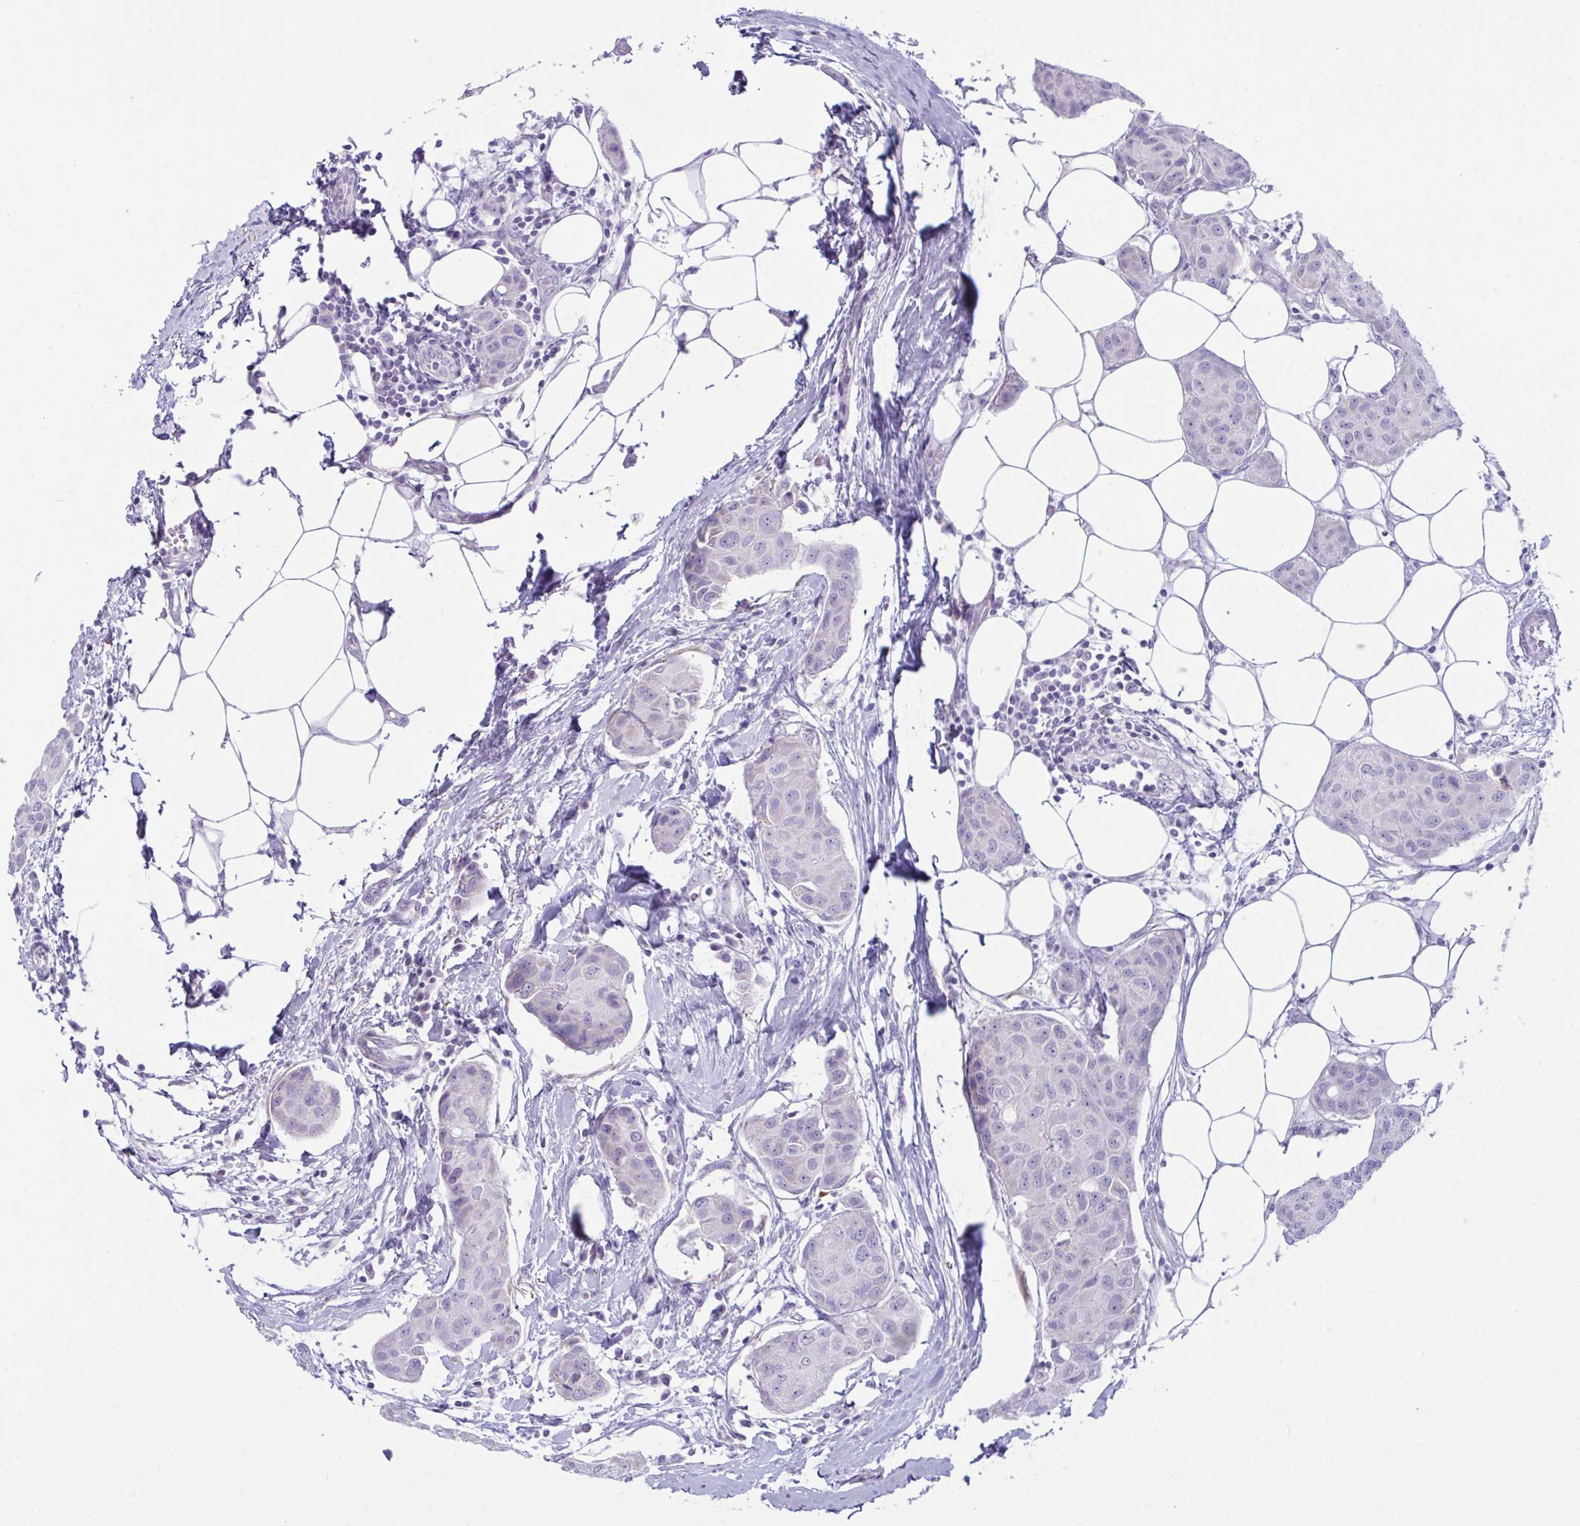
{"staining": {"intensity": "negative", "quantity": "none", "location": "none"}, "tissue": "breast cancer", "cell_type": "Tumor cells", "image_type": "cancer", "snomed": [{"axis": "morphology", "description": "Duct carcinoma"}, {"axis": "topography", "description": "Breast"}, {"axis": "topography", "description": "Lymph node"}], "caption": "Micrograph shows no protein staining in tumor cells of breast cancer tissue. Brightfield microscopy of immunohistochemistry (IHC) stained with DAB (brown) and hematoxylin (blue), captured at high magnification.", "gene": "BBS1", "patient": {"sex": "female", "age": 80}}